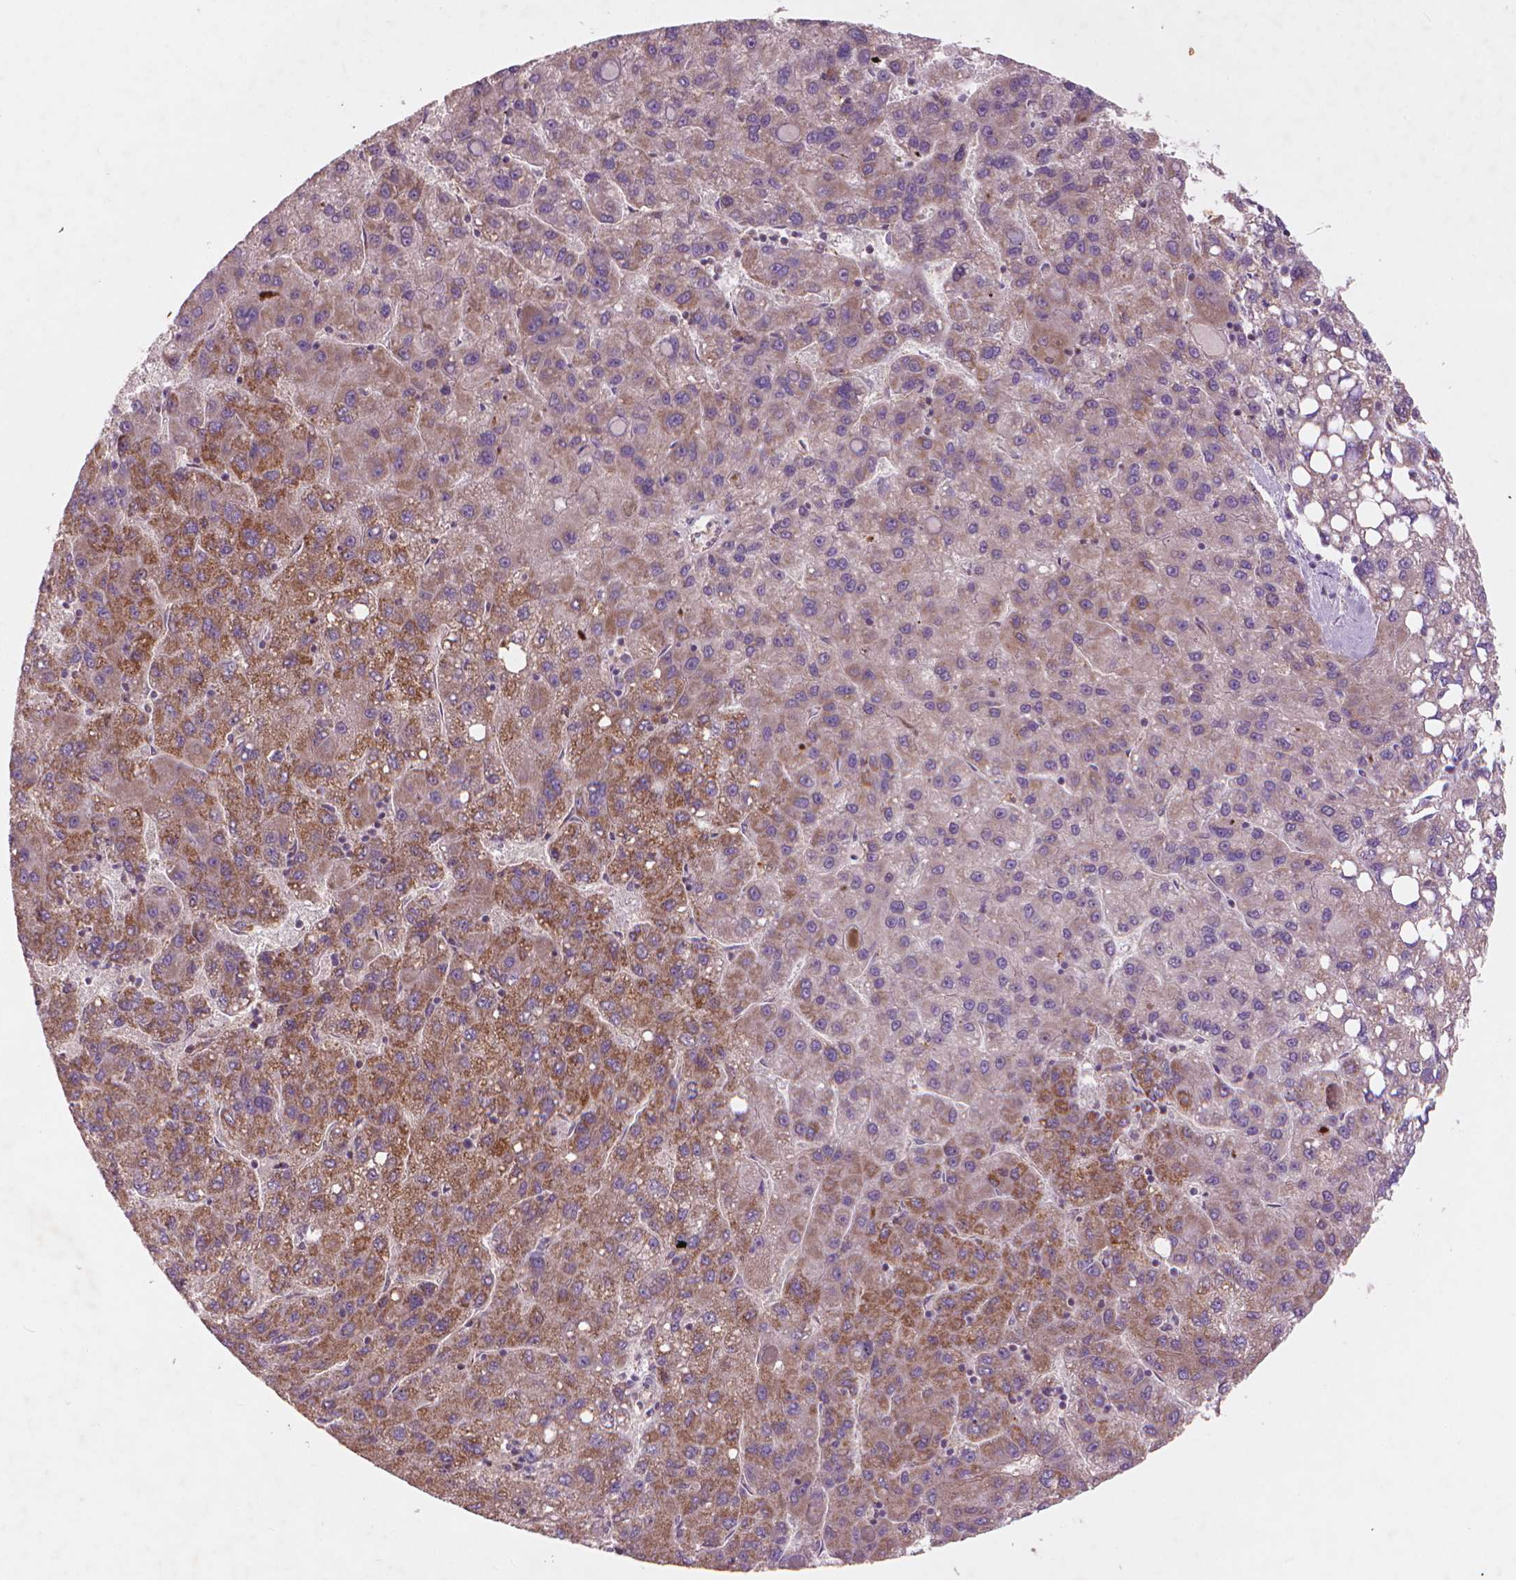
{"staining": {"intensity": "moderate", "quantity": ">75%", "location": "cytoplasmic/membranous"}, "tissue": "liver cancer", "cell_type": "Tumor cells", "image_type": "cancer", "snomed": [{"axis": "morphology", "description": "Carcinoma, Hepatocellular, NOS"}, {"axis": "topography", "description": "Liver"}], "caption": "The photomicrograph reveals a brown stain indicating the presence of a protein in the cytoplasmic/membranous of tumor cells in liver cancer.", "gene": "NLRX1", "patient": {"sex": "female", "age": 82}}